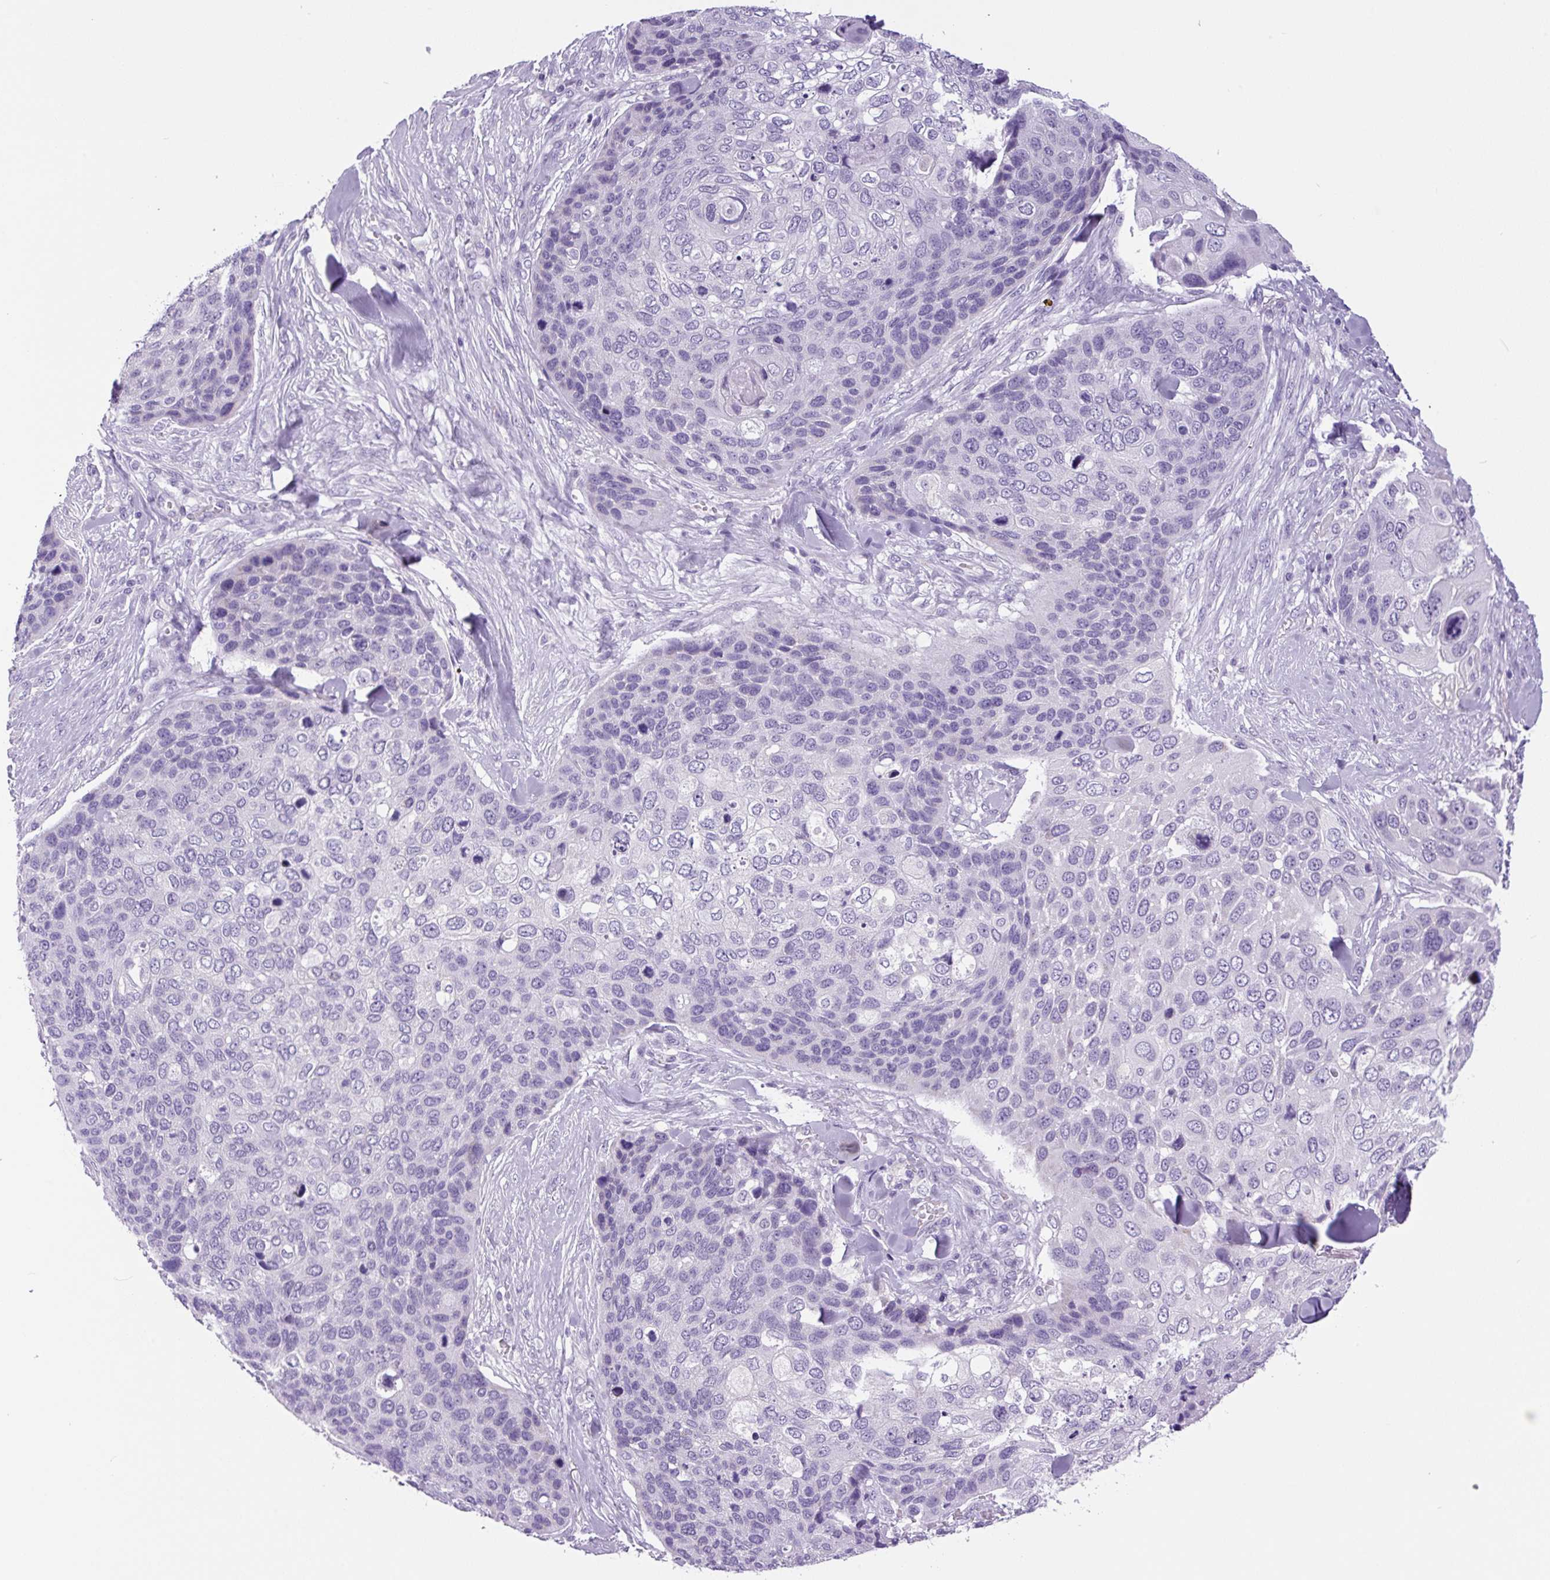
{"staining": {"intensity": "negative", "quantity": "none", "location": "none"}, "tissue": "skin cancer", "cell_type": "Tumor cells", "image_type": "cancer", "snomed": [{"axis": "morphology", "description": "Basal cell carcinoma"}, {"axis": "topography", "description": "Skin"}], "caption": "Image shows no protein expression in tumor cells of skin cancer (basal cell carcinoma) tissue. (DAB immunohistochemistry (IHC) with hematoxylin counter stain).", "gene": "CHGA", "patient": {"sex": "female", "age": 74}}